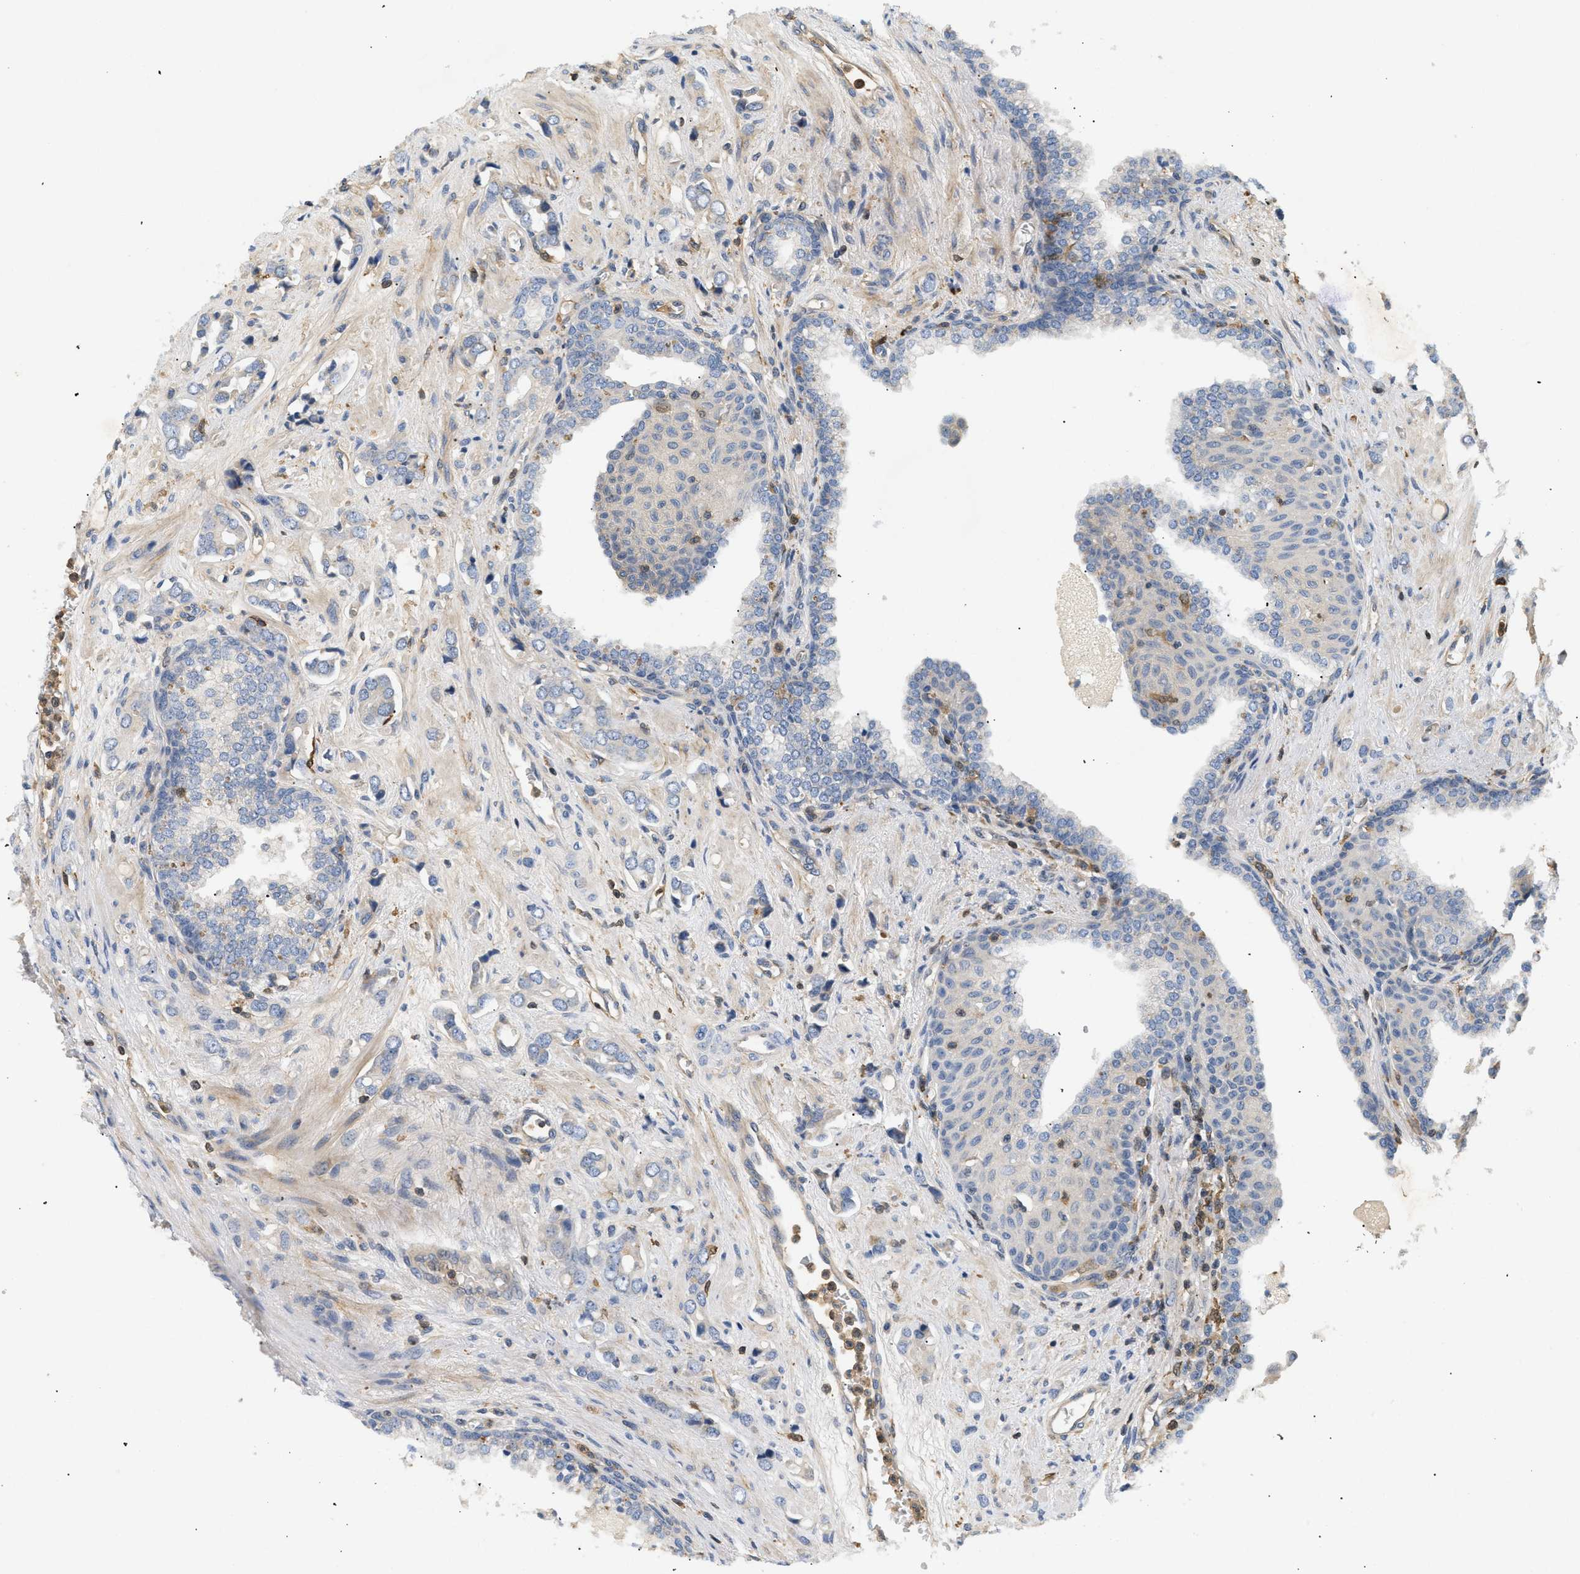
{"staining": {"intensity": "negative", "quantity": "none", "location": "none"}, "tissue": "prostate cancer", "cell_type": "Tumor cells", "image_type": "cancer", "snomed": [{"axis": "morphology", "description": "Adenocarcinoma, High grade"}, {"axis": "topography", "description": "Prostate"}], "caption": "Tumor cells show no significant staining in prostate cancer (high-grade adenocarcinoma).", "gene": "FARS2", "patient": {"sex": "male", "age": 52}}